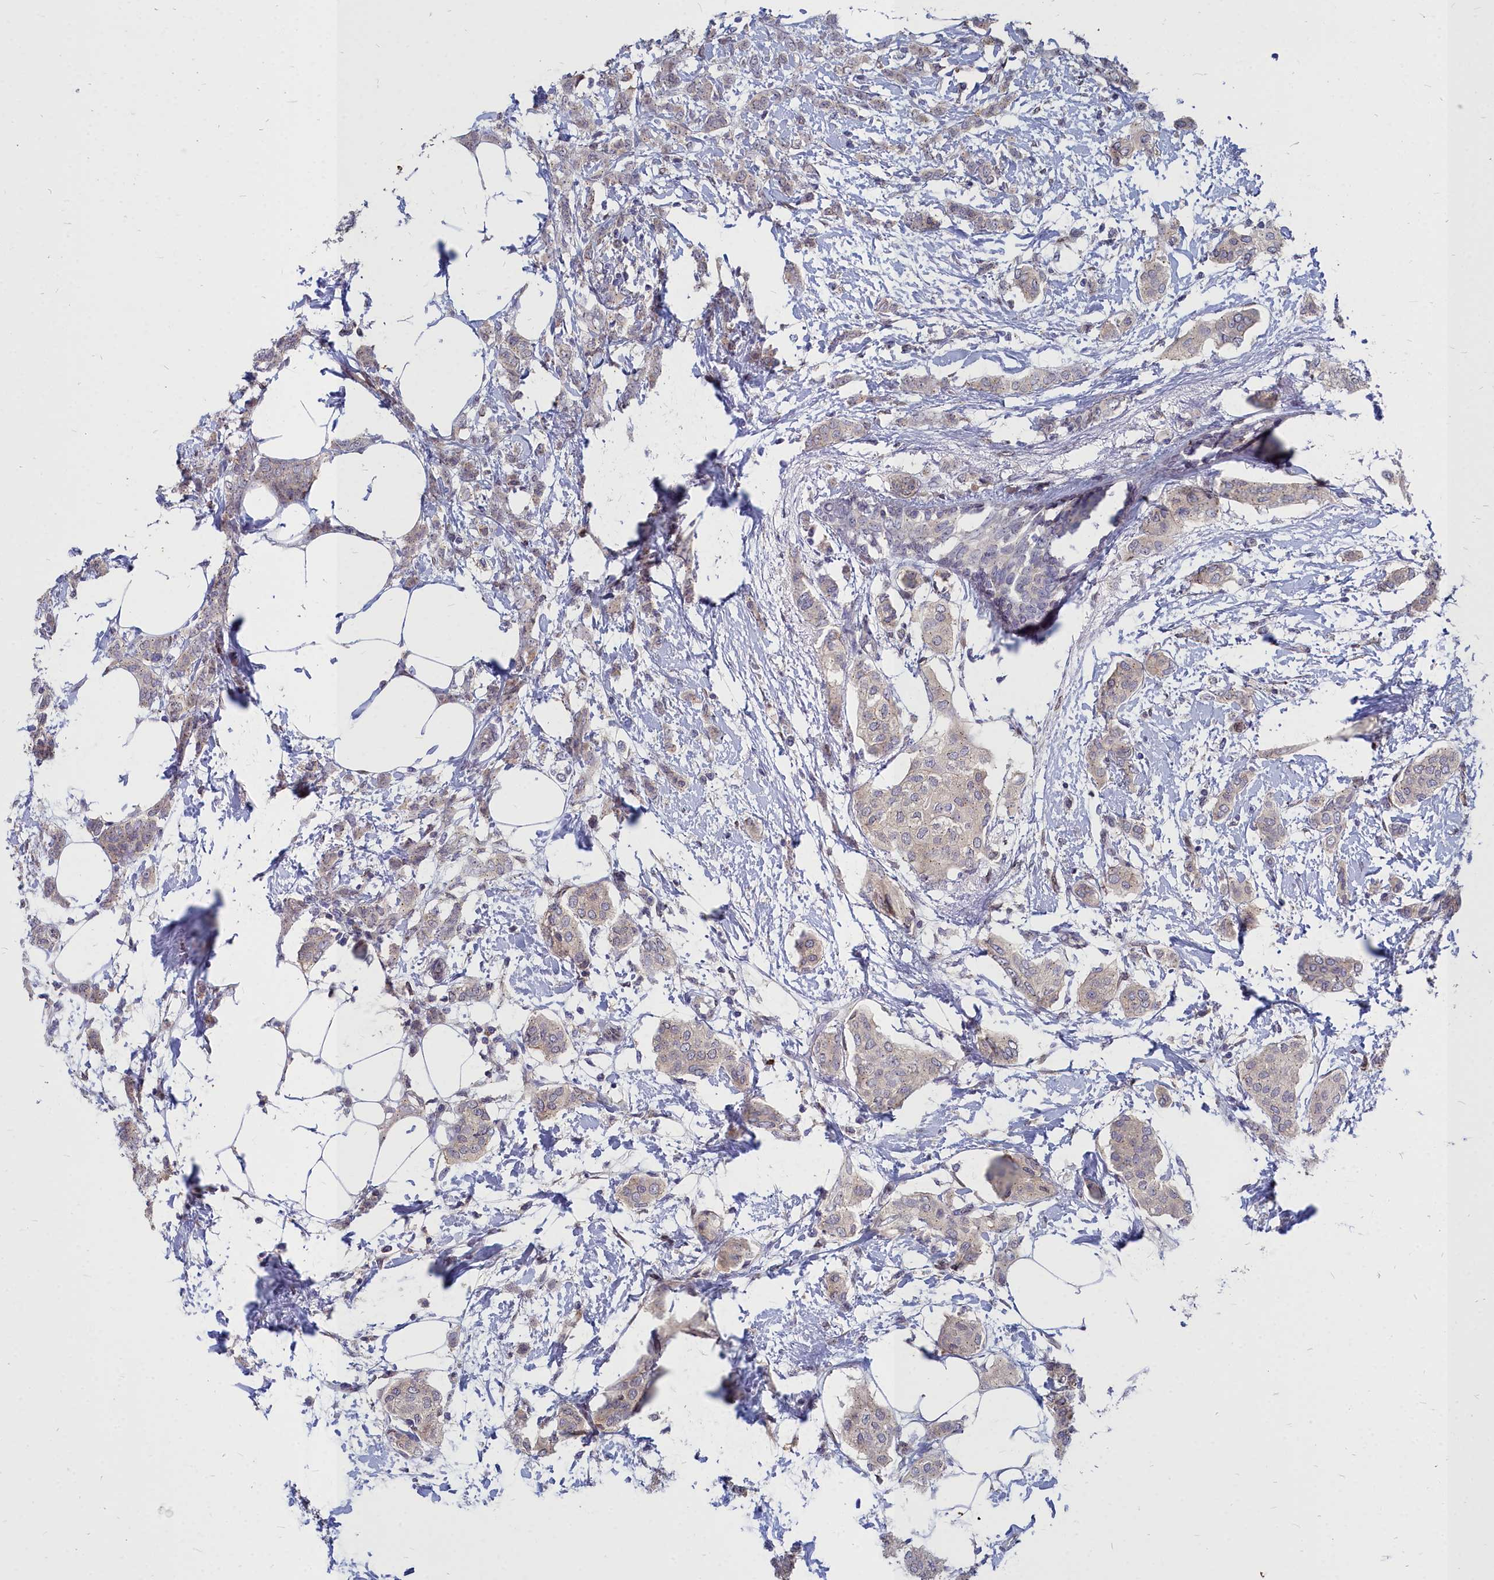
{"staining": {"intensity": "weak", "quantity": "<25%", "location": "cytoplasmic/membranous"}, "tissue": "breast cancer", "cell_type": "Tumor cells", "image_type": "cancer", "snomed": [{"axis": "morphology", "description": "Duct carcinoma"}, {"axis": "topography", "description": "Breast"}], "caption": "A photomicrograph of breast intraductal carcinoma stained for a protein shows no brown staining in tumor cells.", "gene": "NOXA1", "patient": {"sex": "female", "age": 72}}